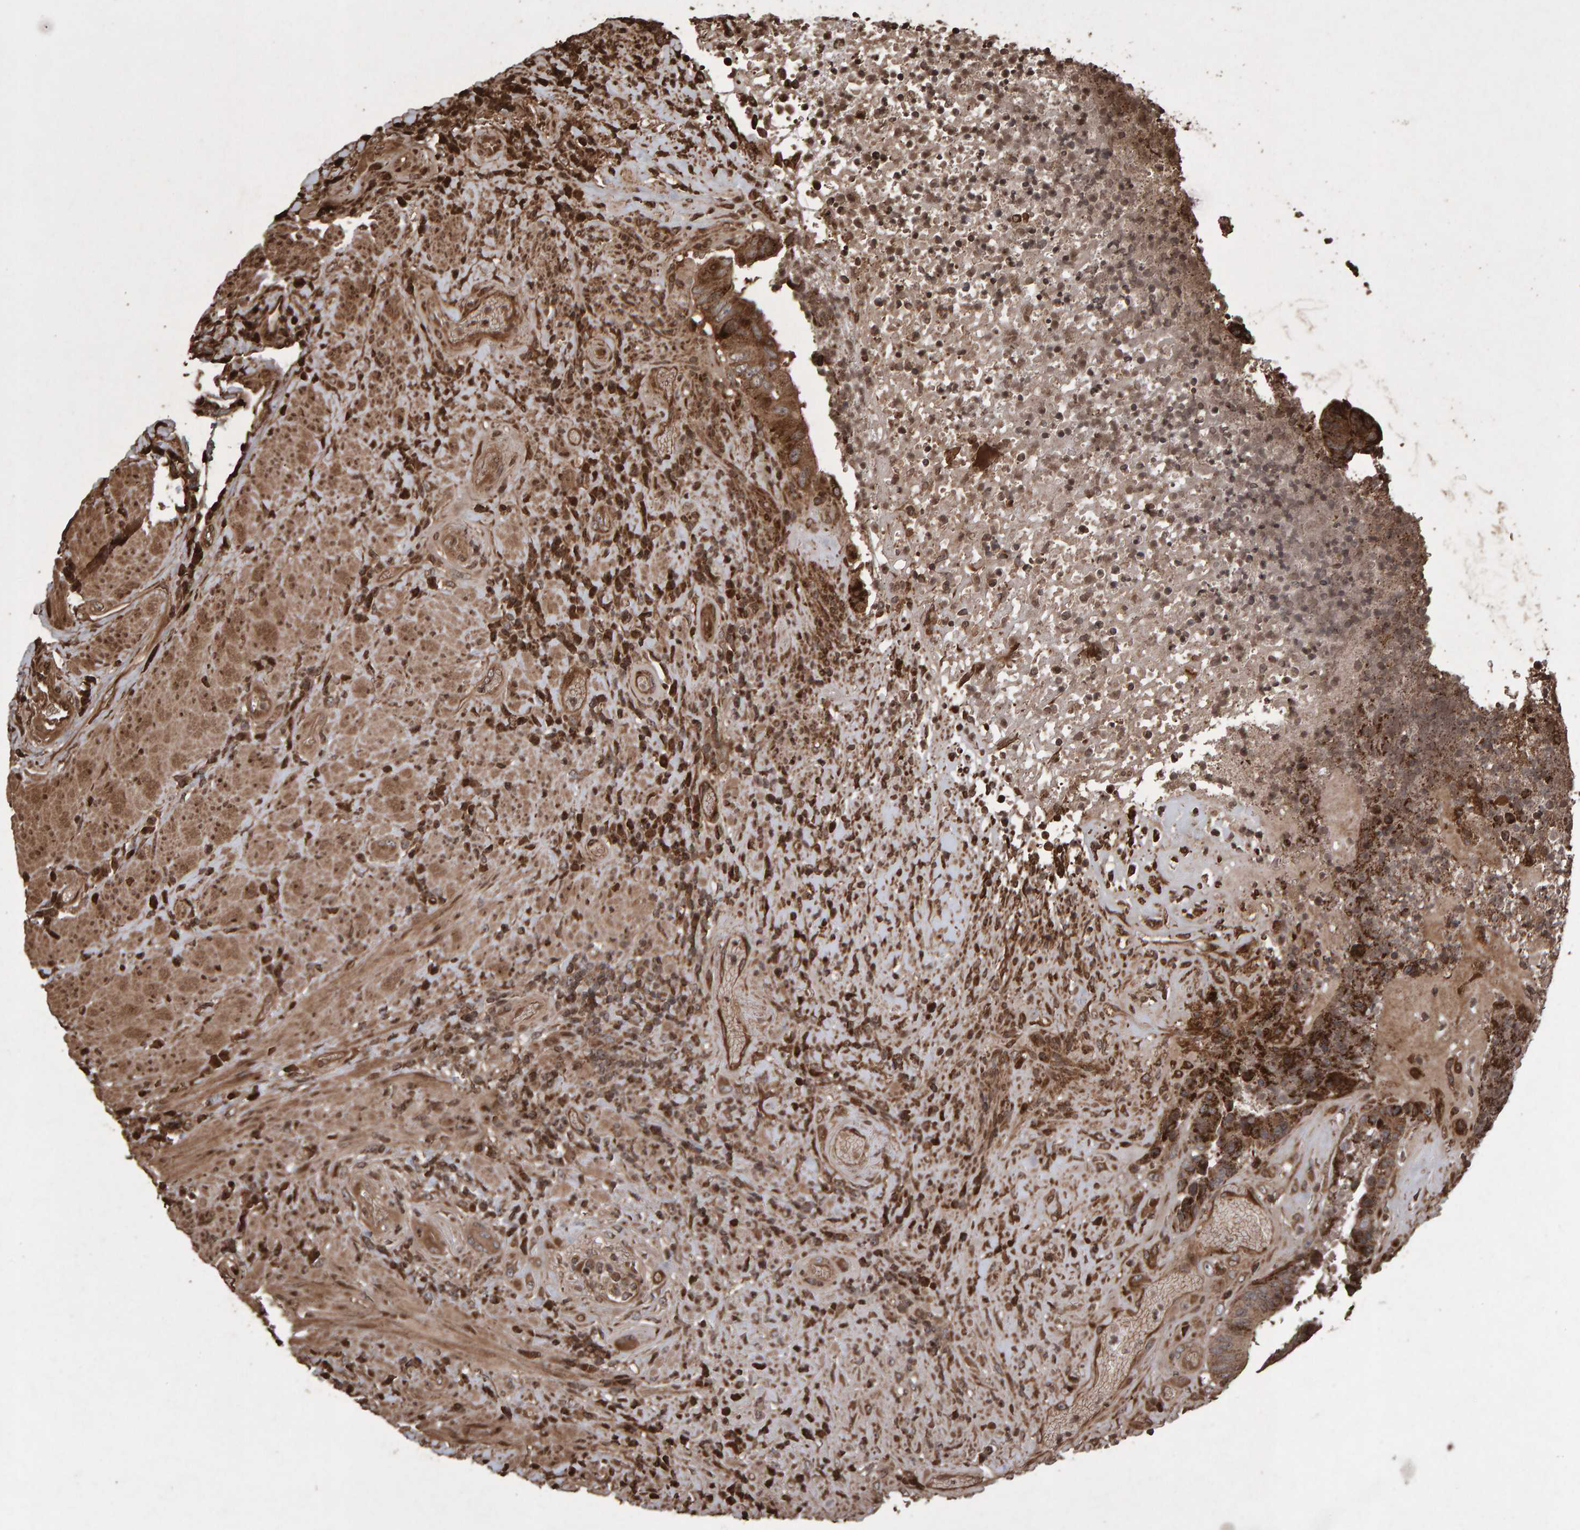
{"staining": {"intensity": "moderate", "quantity": ">75%", "location": "cytoplasmic/membranous"}, "tissue": "colorectal cancer", "cell_type": "Tumor cells", "image_type": "cancer", "snomed": [{"axis": "morphology", "description": "Adenocarcinoma, NOS"}, {"axis": "topography", "description": "Rectum"}], "caption": "An immunohistochemistry (IHC) histopathology image of tumor tissue is shown. Protein staining in brown shows moderate cytoplasmic/membranous positivity in colorectal cancer (adenocarcinoma) within tumor cells.", "gene": "OSBP2", "patient": {"sex": "male", "age": 72}}